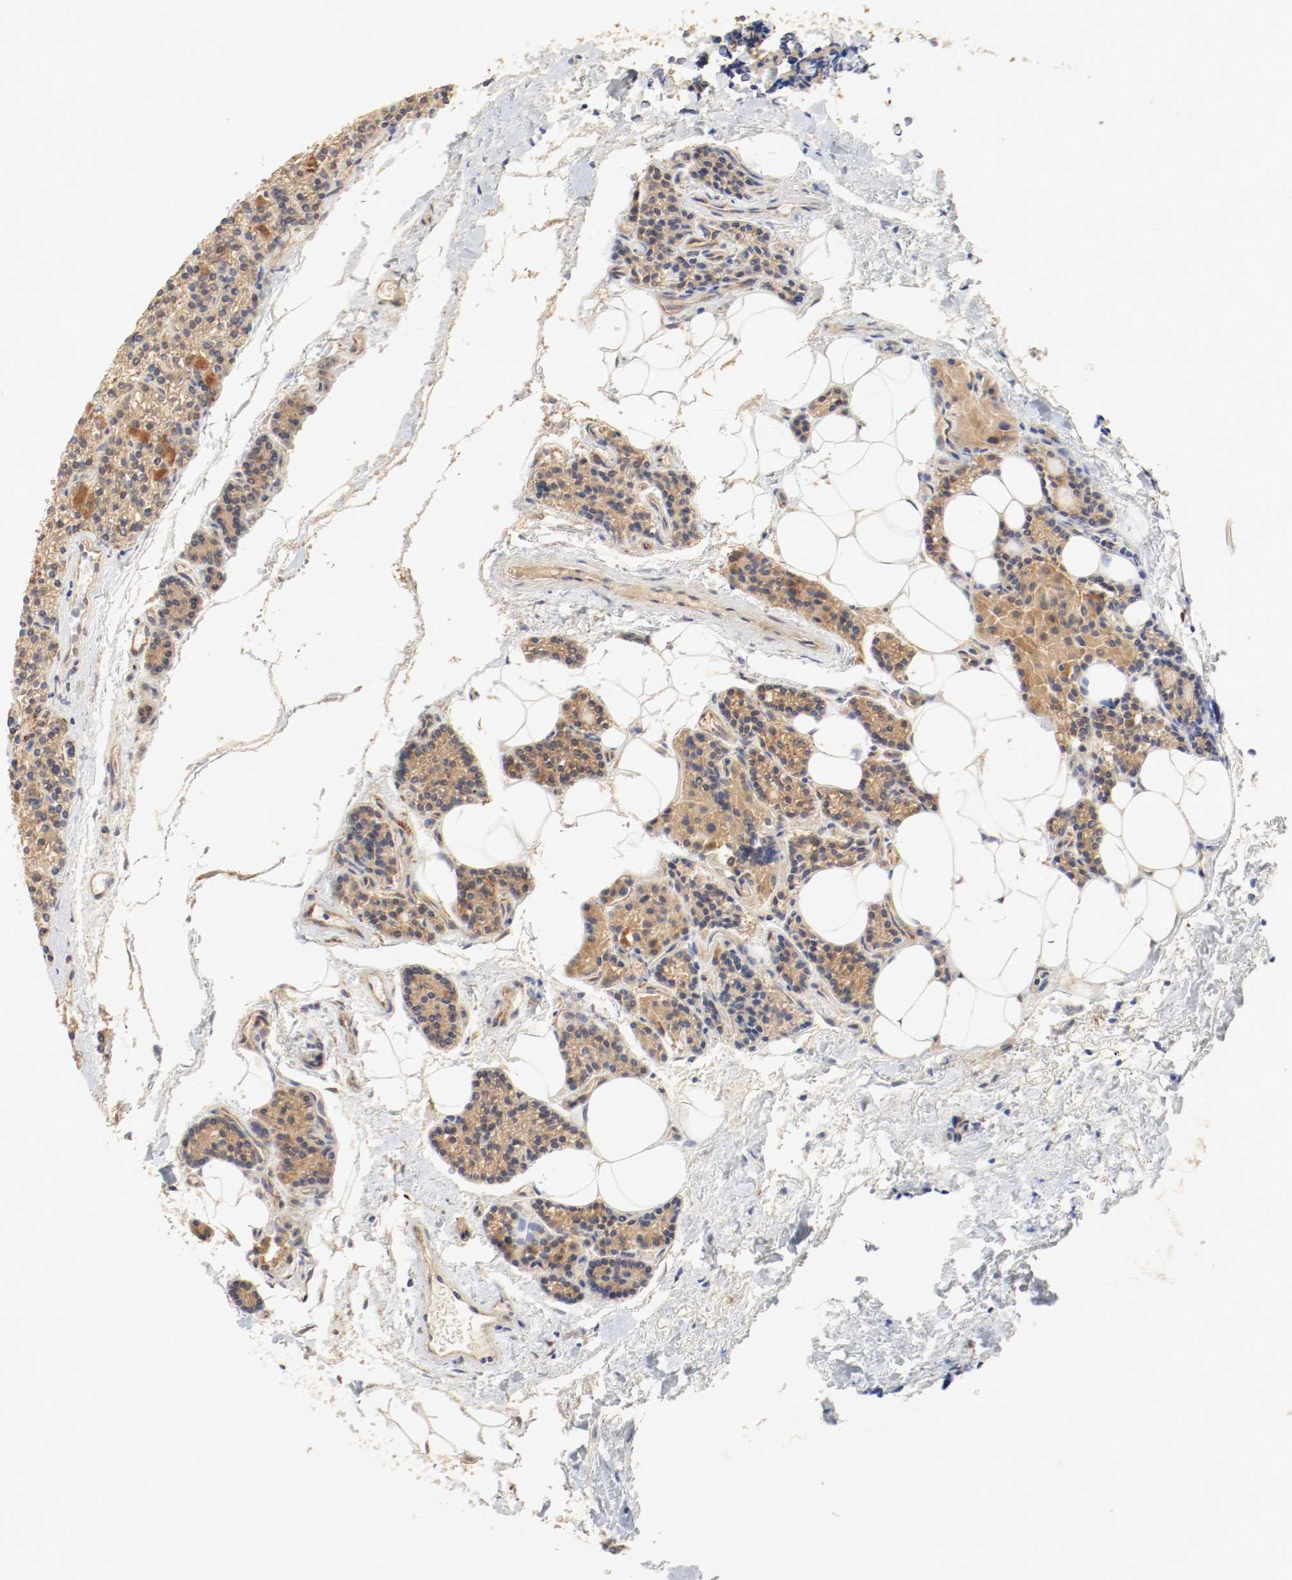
{"staining": {"intensity": "moderate", "quantity": ">75%", "location": "cytoplasmic/membranous"}, "tissue": "parathyroid gland", "cell_type": "Glandular cells", "image_type": "normal", "snomed": [{"axis": "morphology", "description": "Normal tissue, NOS"}, {"axis": "topography", "description": "Parathyroid gland"}], "caption": "The immunohistochemical stain highlights moderate cytoplasmic/membranous expression in glandular cells of benign parathyroid gland.", "gene": "GIT1", "patient": {"sex": "female", "age": 50}}